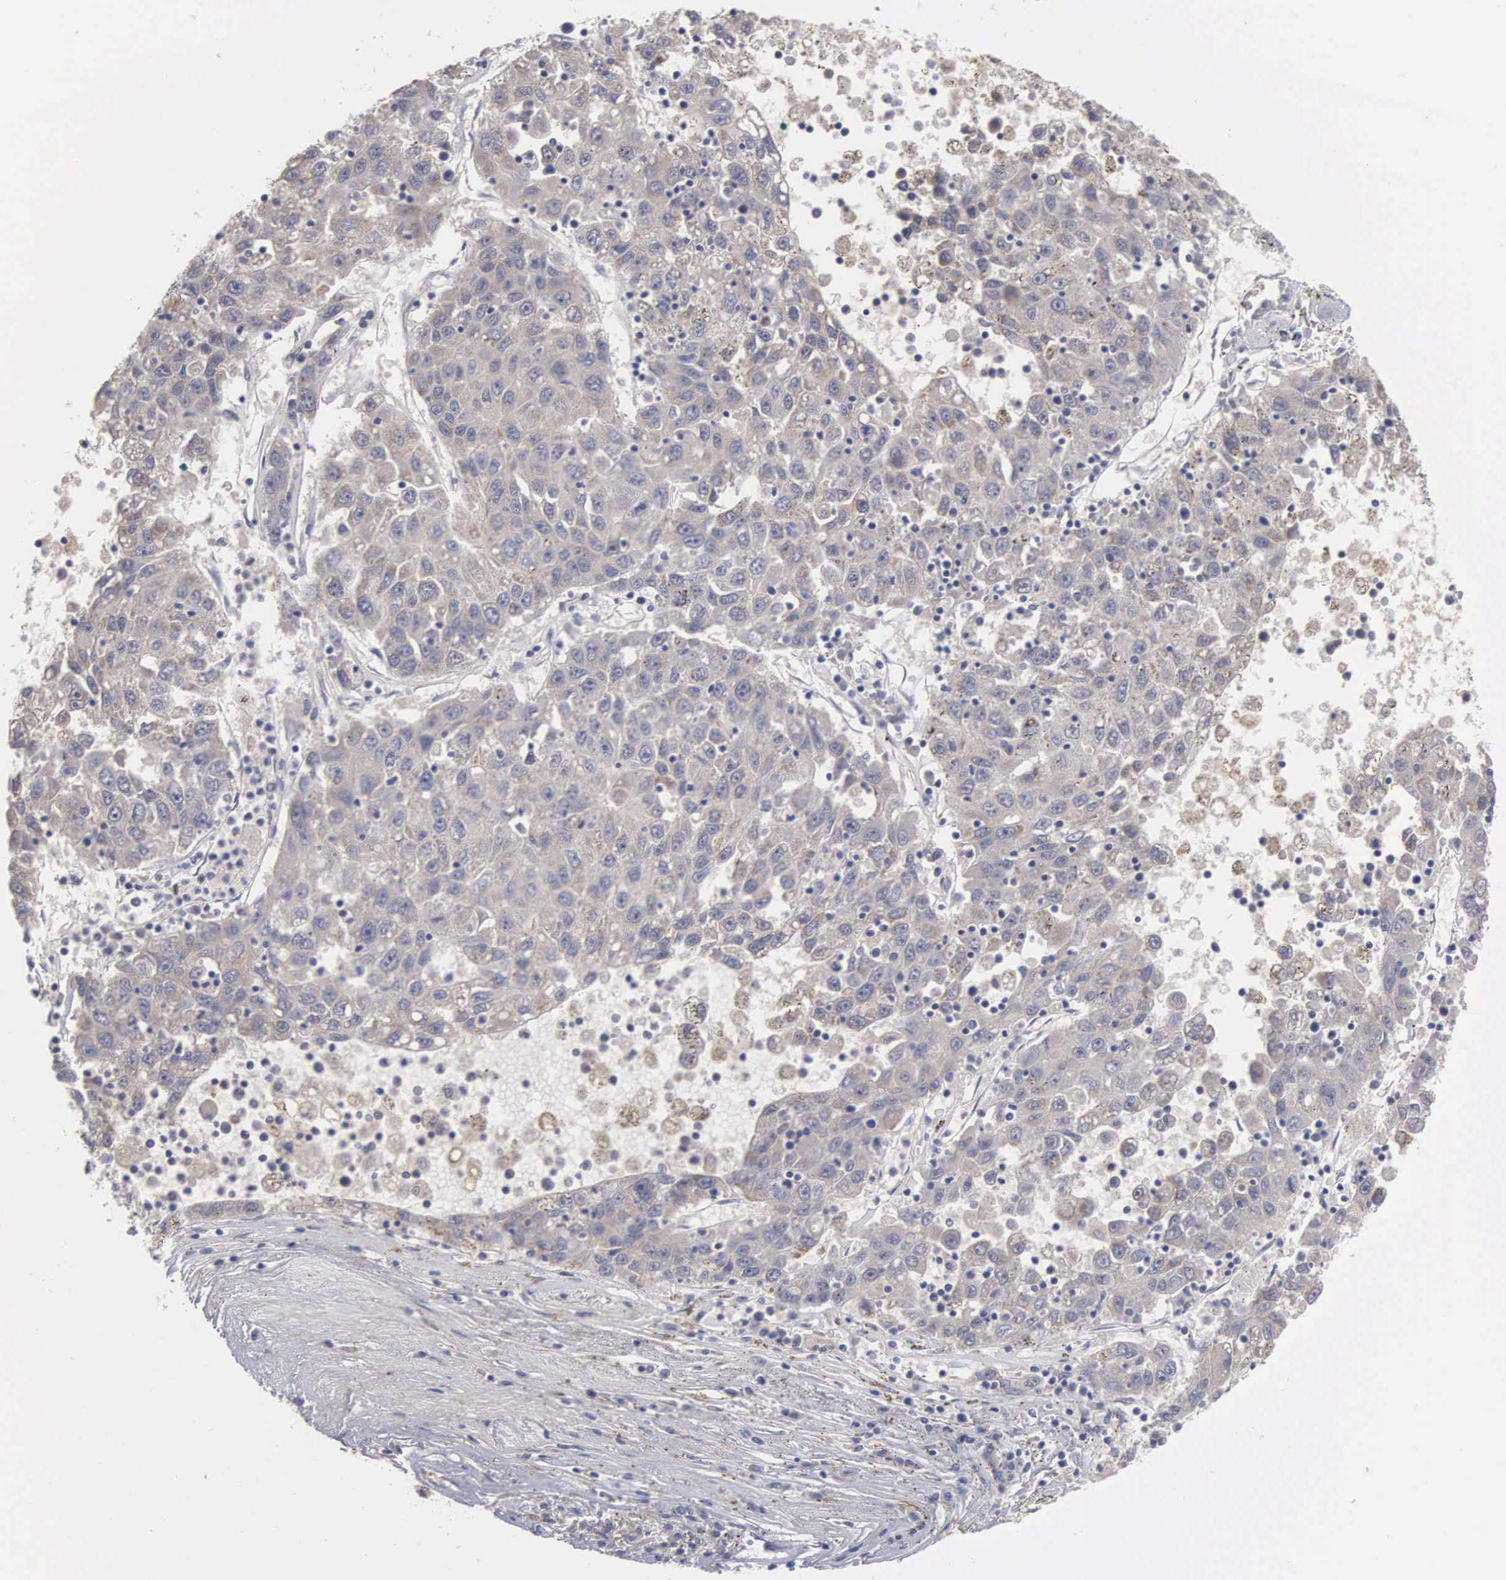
{"staining": {"intensity": "weak", "quantity": ">75%", "location": "cytoplasmic/membranous,nuclear"}, "tissue": "liver cancer", "cell_type": "Tumor cells", "image_type": "cancer", "snomed": [{"axis": "morphology", "description": "Carcinoma, Hepatocellular, NOS"}, {"axis": "topography", "description": "Liver"}], "caption": "Human liver cancer stained with a brown dye shows weak cytoplasmic/membranous and nuclear positive expression in approximately >75% of tumor cells.", "gene": "AMN", "patient": {"sex": "male", "age": 49}}